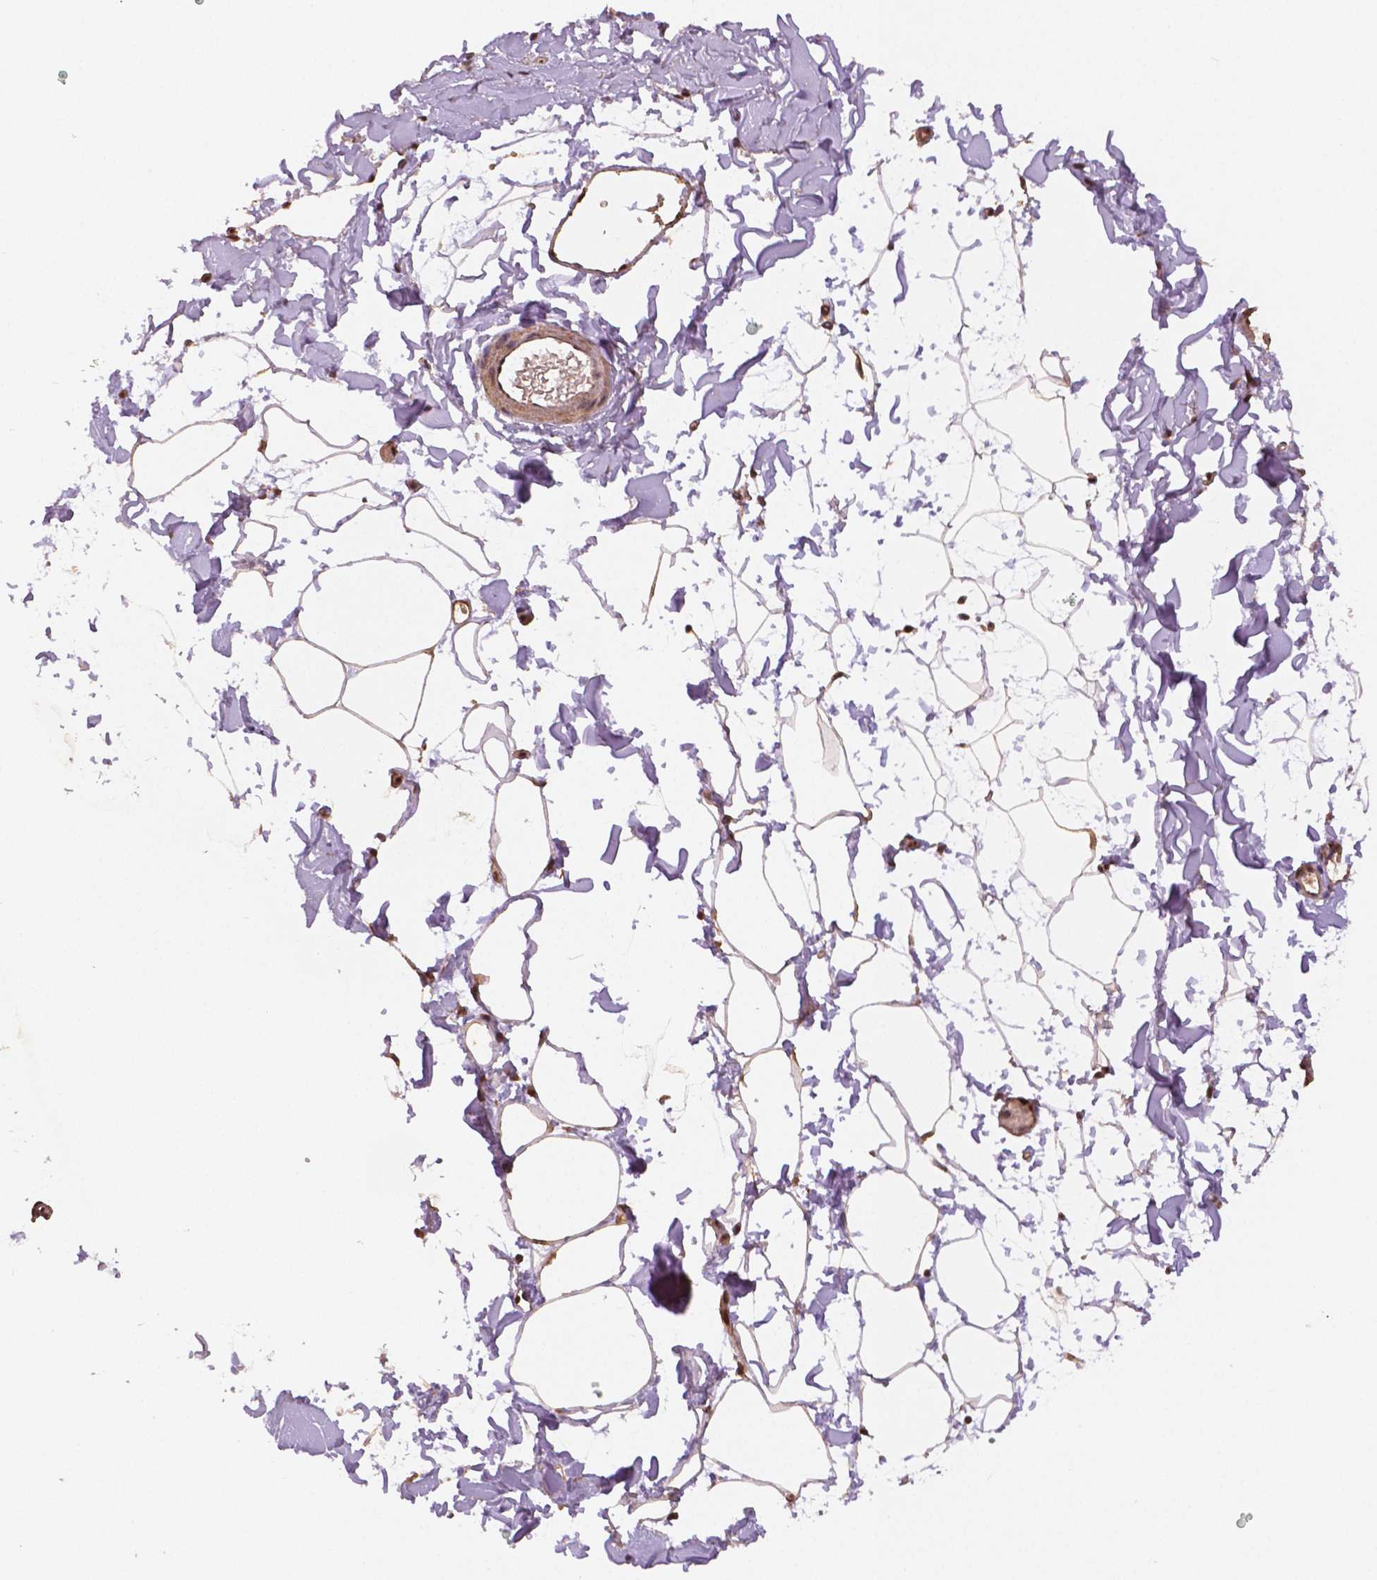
{"staining": {"intensity": "moderate", "quantity": ">75%", "location": "nuclear"}, "tissue": "adipose tissue", "cell_type": "Adipocytes", "image_type": "normal", "snomed": [{"axis": "morphology", "description": "Normal tissue, NOS"}, {"axis": "topography", "description": "Gallbladder"}, {"axis": "topography", "description": "Peripheral nerve tissue"}], "caption": "Protein expression analysis of normal human adipose tissue reveals moderate nuclear staining in about >75% of adipocytes. Ihc stains the protein in brown and the nuclei are stained blue.", "gene": "STAT3", "patient": {"sex": "female", "age": 45}}